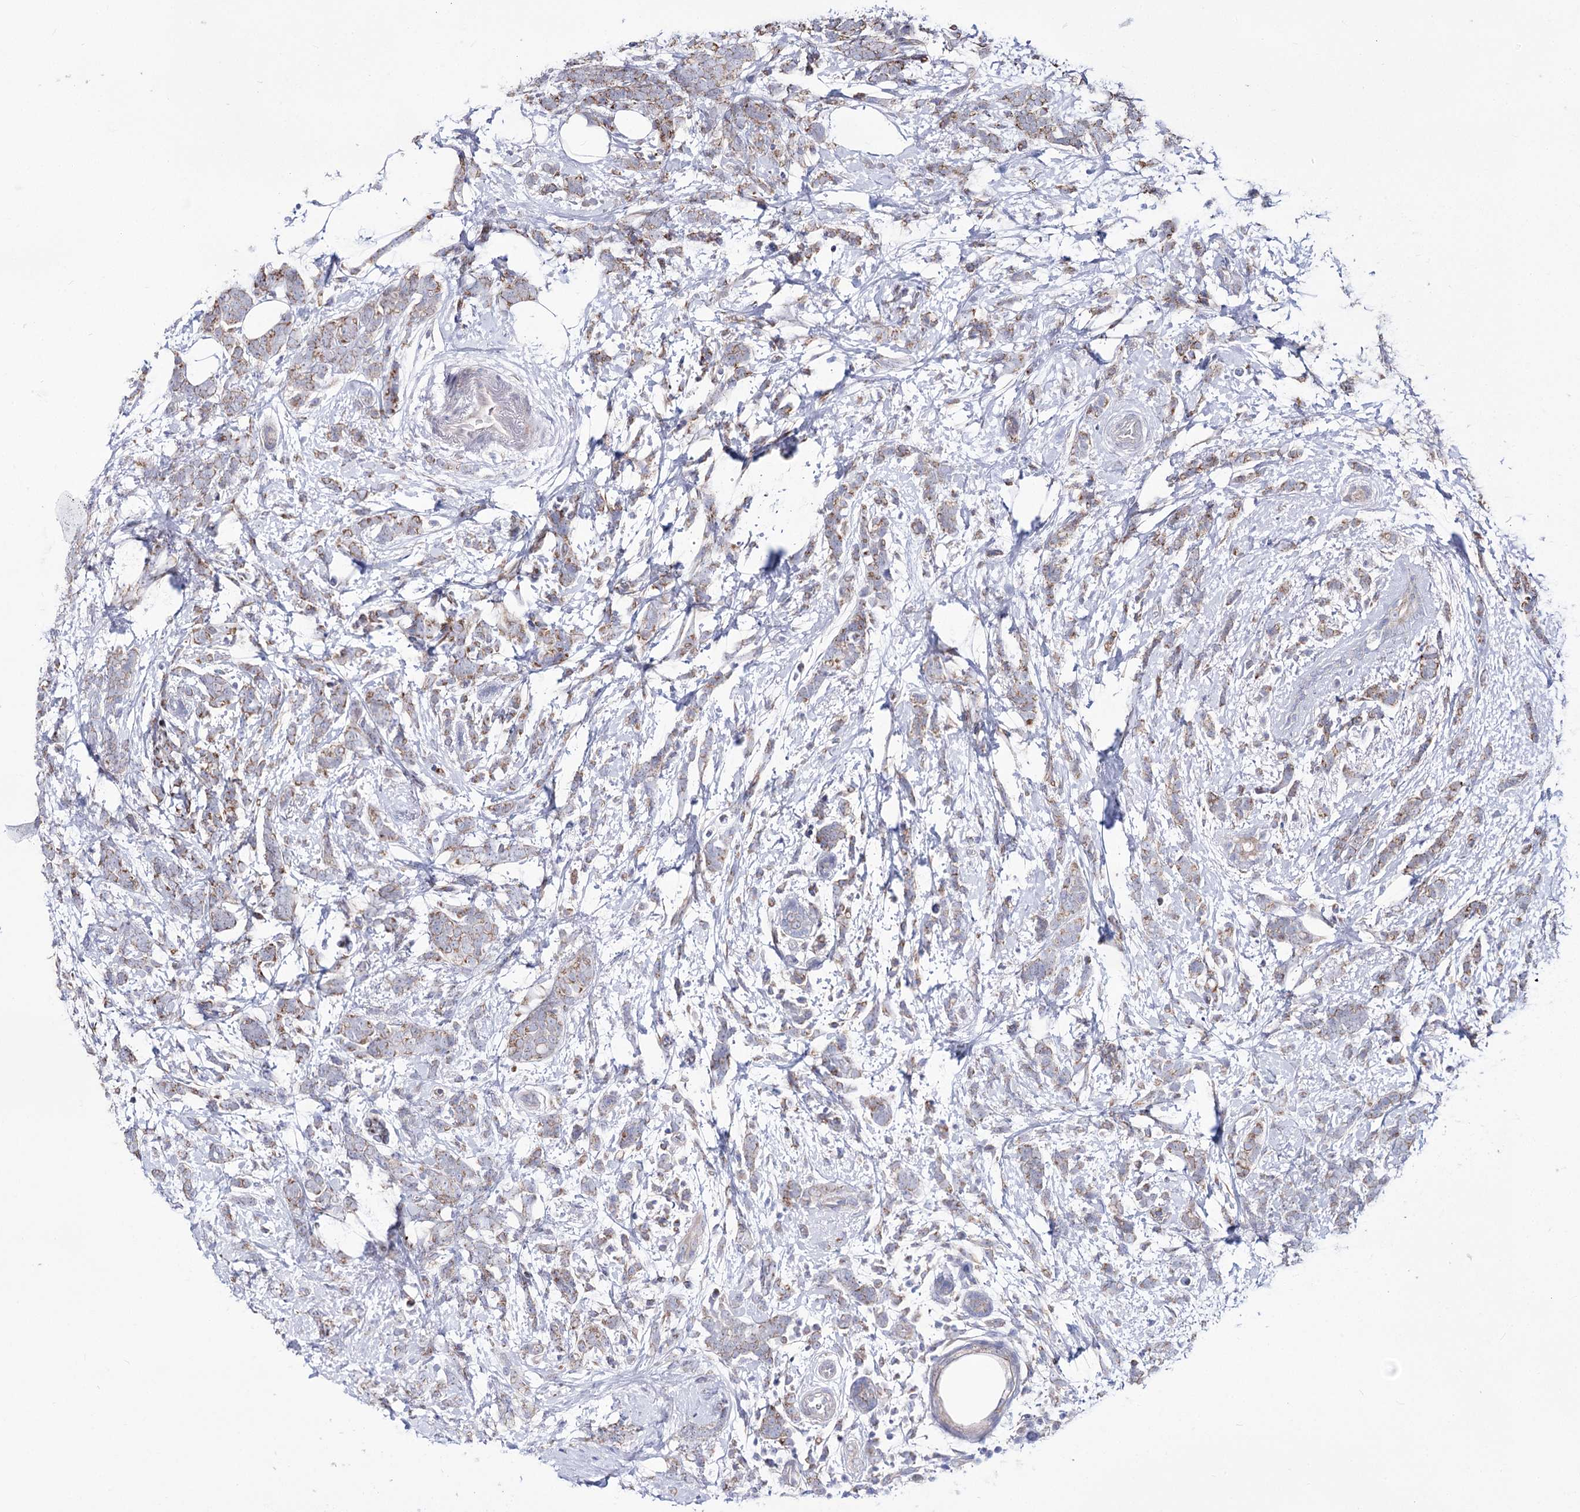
{"staining": {"intensity": "weak", "quantity": "<25%", "location": "cytoplasmic/membranous"}, "tissue": "breast cancer", "cell_type": "Tumor cells", "image_type": "cancer", "snomed": [{"axis": "morphology", "description": "Lobular carcinoma"}, {"axis": "topography", "description": "Breast"}], "caption": "Tumor cells show no significant protein expression in breast cancer (lobular carcinoma).", "gene": "OSBPL5", "patient": {"sex": "female", "age": 58}}